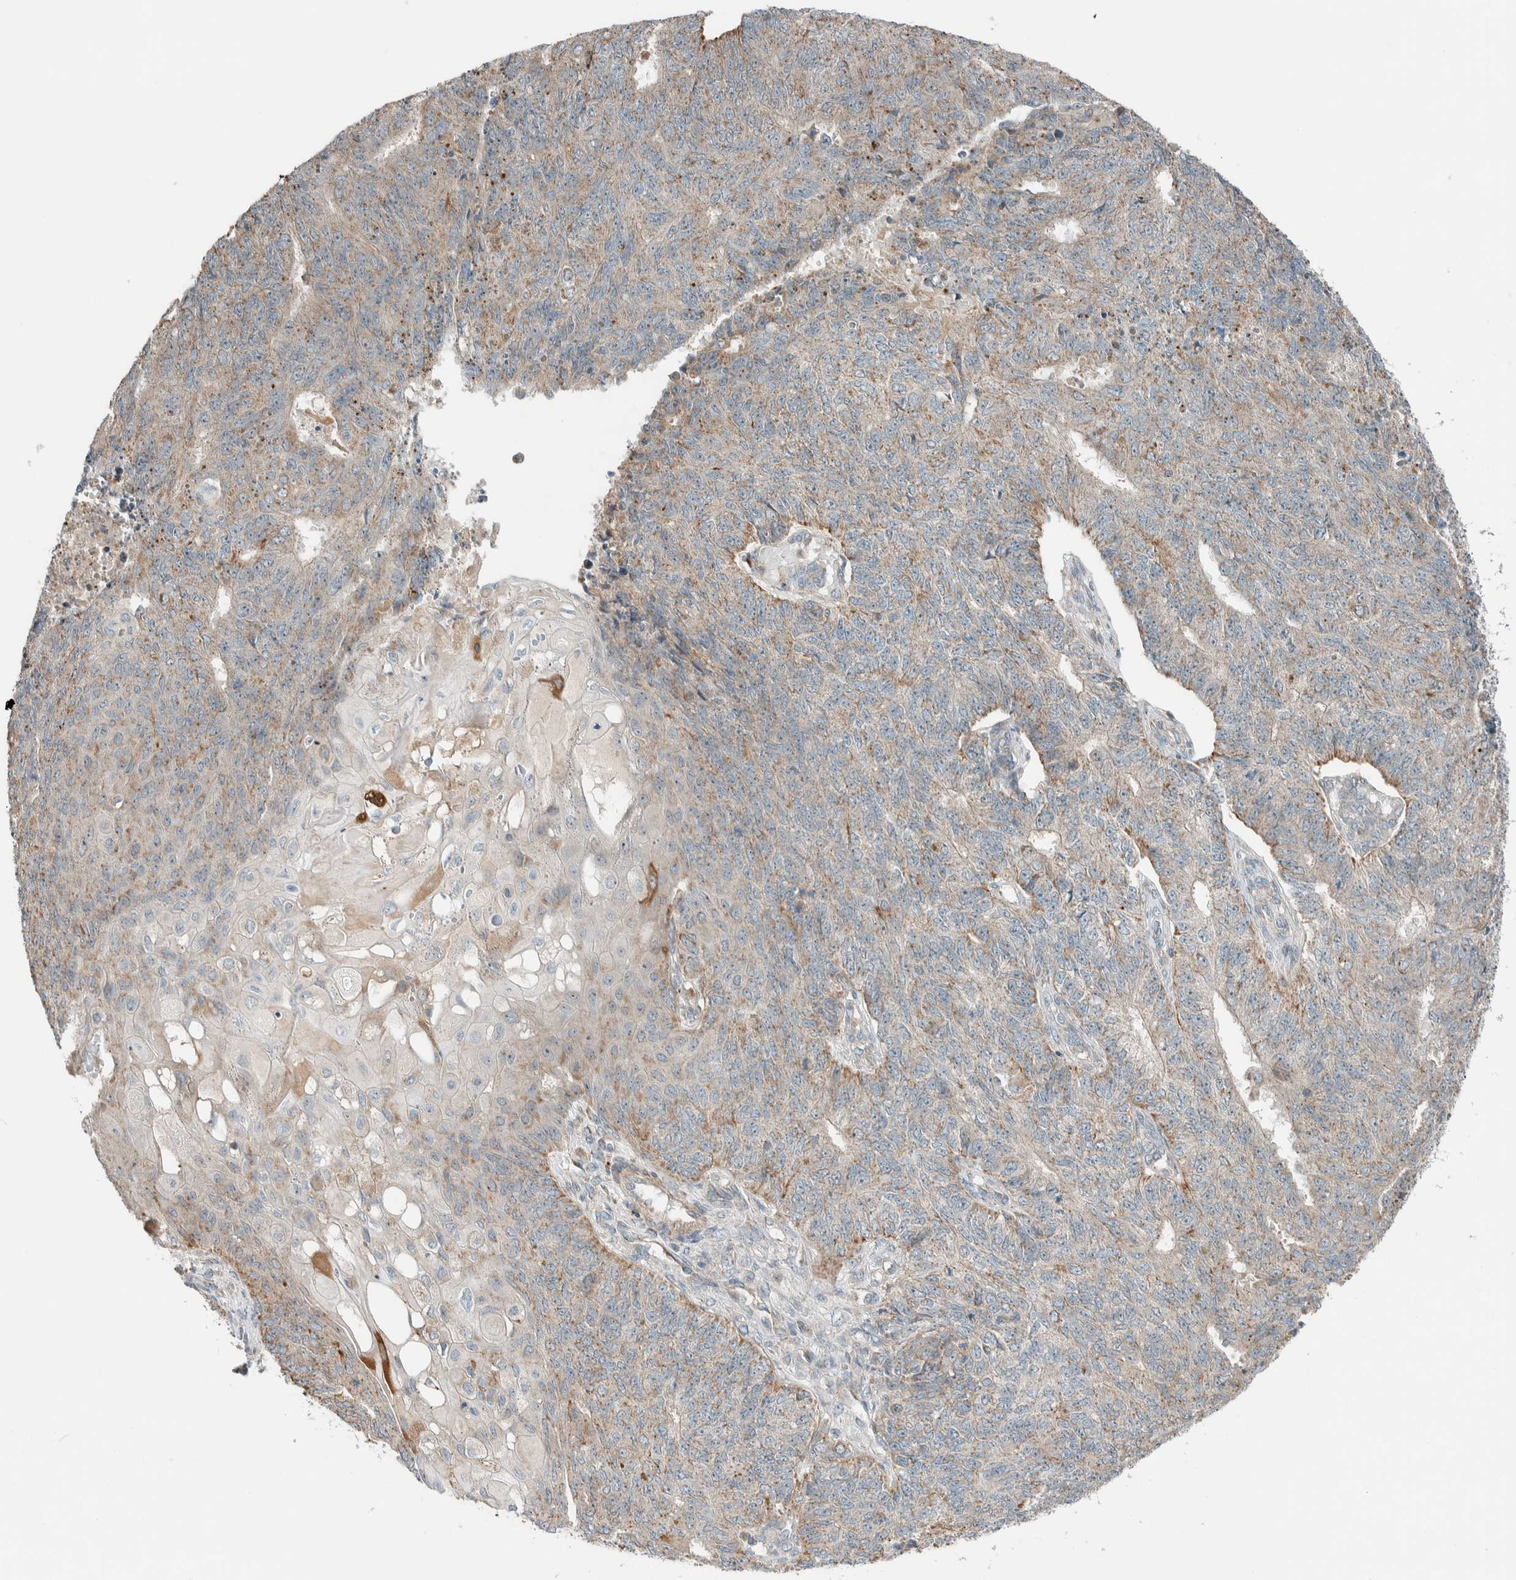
{"staining": {"intensity": "weak", "quantity": "25%-75%", "location": "cytoplasmic/membranous"}, "tissue": "endometrial cancer", "cell_type": "Tumor cells", "image_type": "cancer", "snomed": [{"axis": "morphology", "description": "Adenocarcinoma, NOS"}, {"axis": "topography", "description": "Endometrium"}], "caption": "Human endometrial cancer stained for a protein (brown) reveals weak cytoplasmic/membranous positive positivity in about 25%-75% of tumor cells.", "gene": "SLFN12L", "patient": {"sex": "female", "age": 32}}